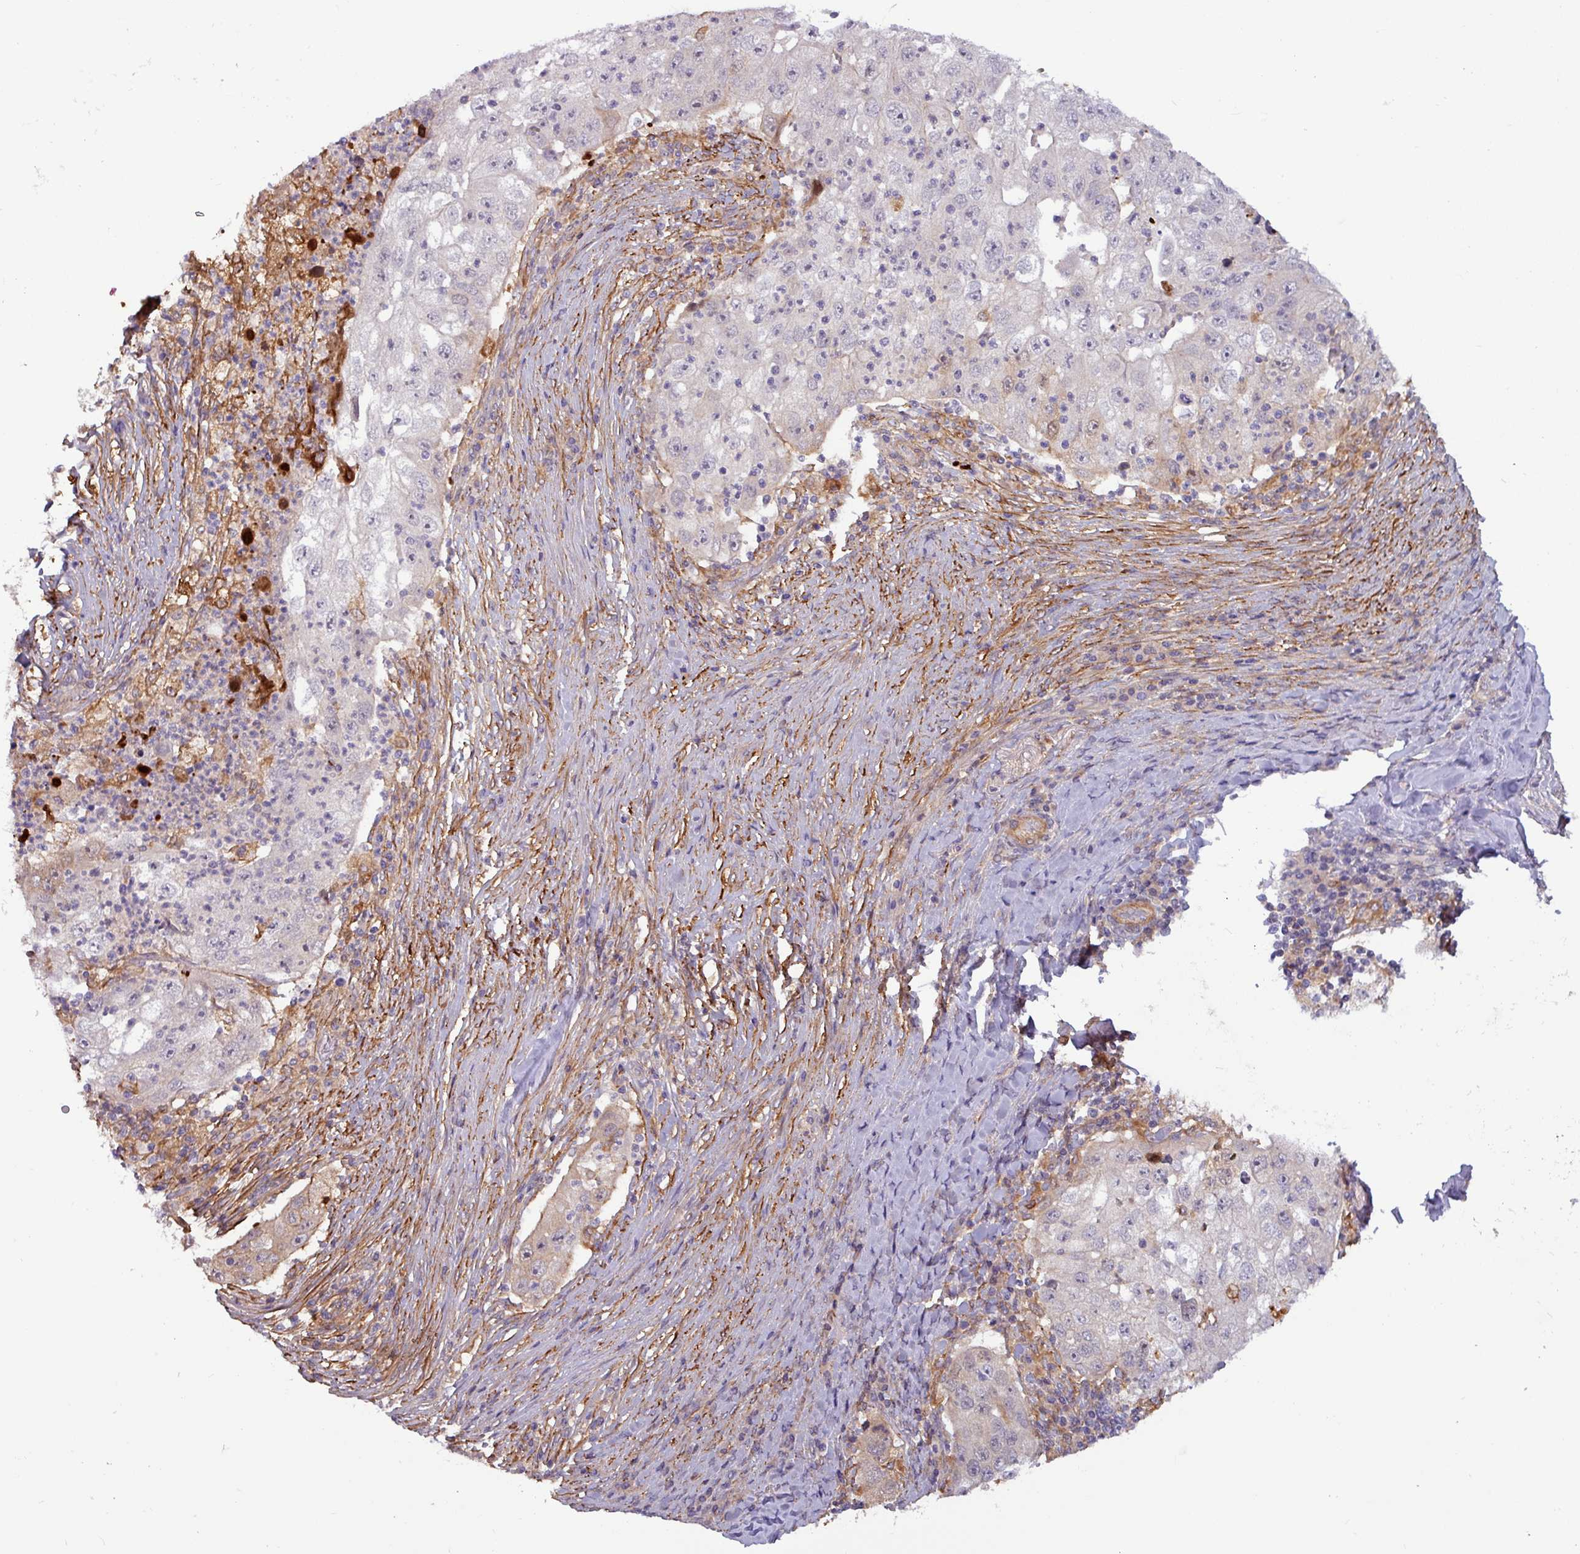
{"staining": {"intensity": "weak", "quantity": "<25%", "location": "cytoplasmic/membranous"}, "tissue": "lung cancer", "cell_type": "Tumor cells", "image_type": "cancer", "snomed": [{"axis": "morphology", "description": "Squamous cell carcinoma, NOS"}, {"axis": "topography", "description": "Lung"}], "caption": "Squamous cell carcinoma (lung) was stained to show a protein in brown. There is no significant staining in tumor cells.", "gene": "PCED1A", "patient": {"sex": "male", "age": 64}}